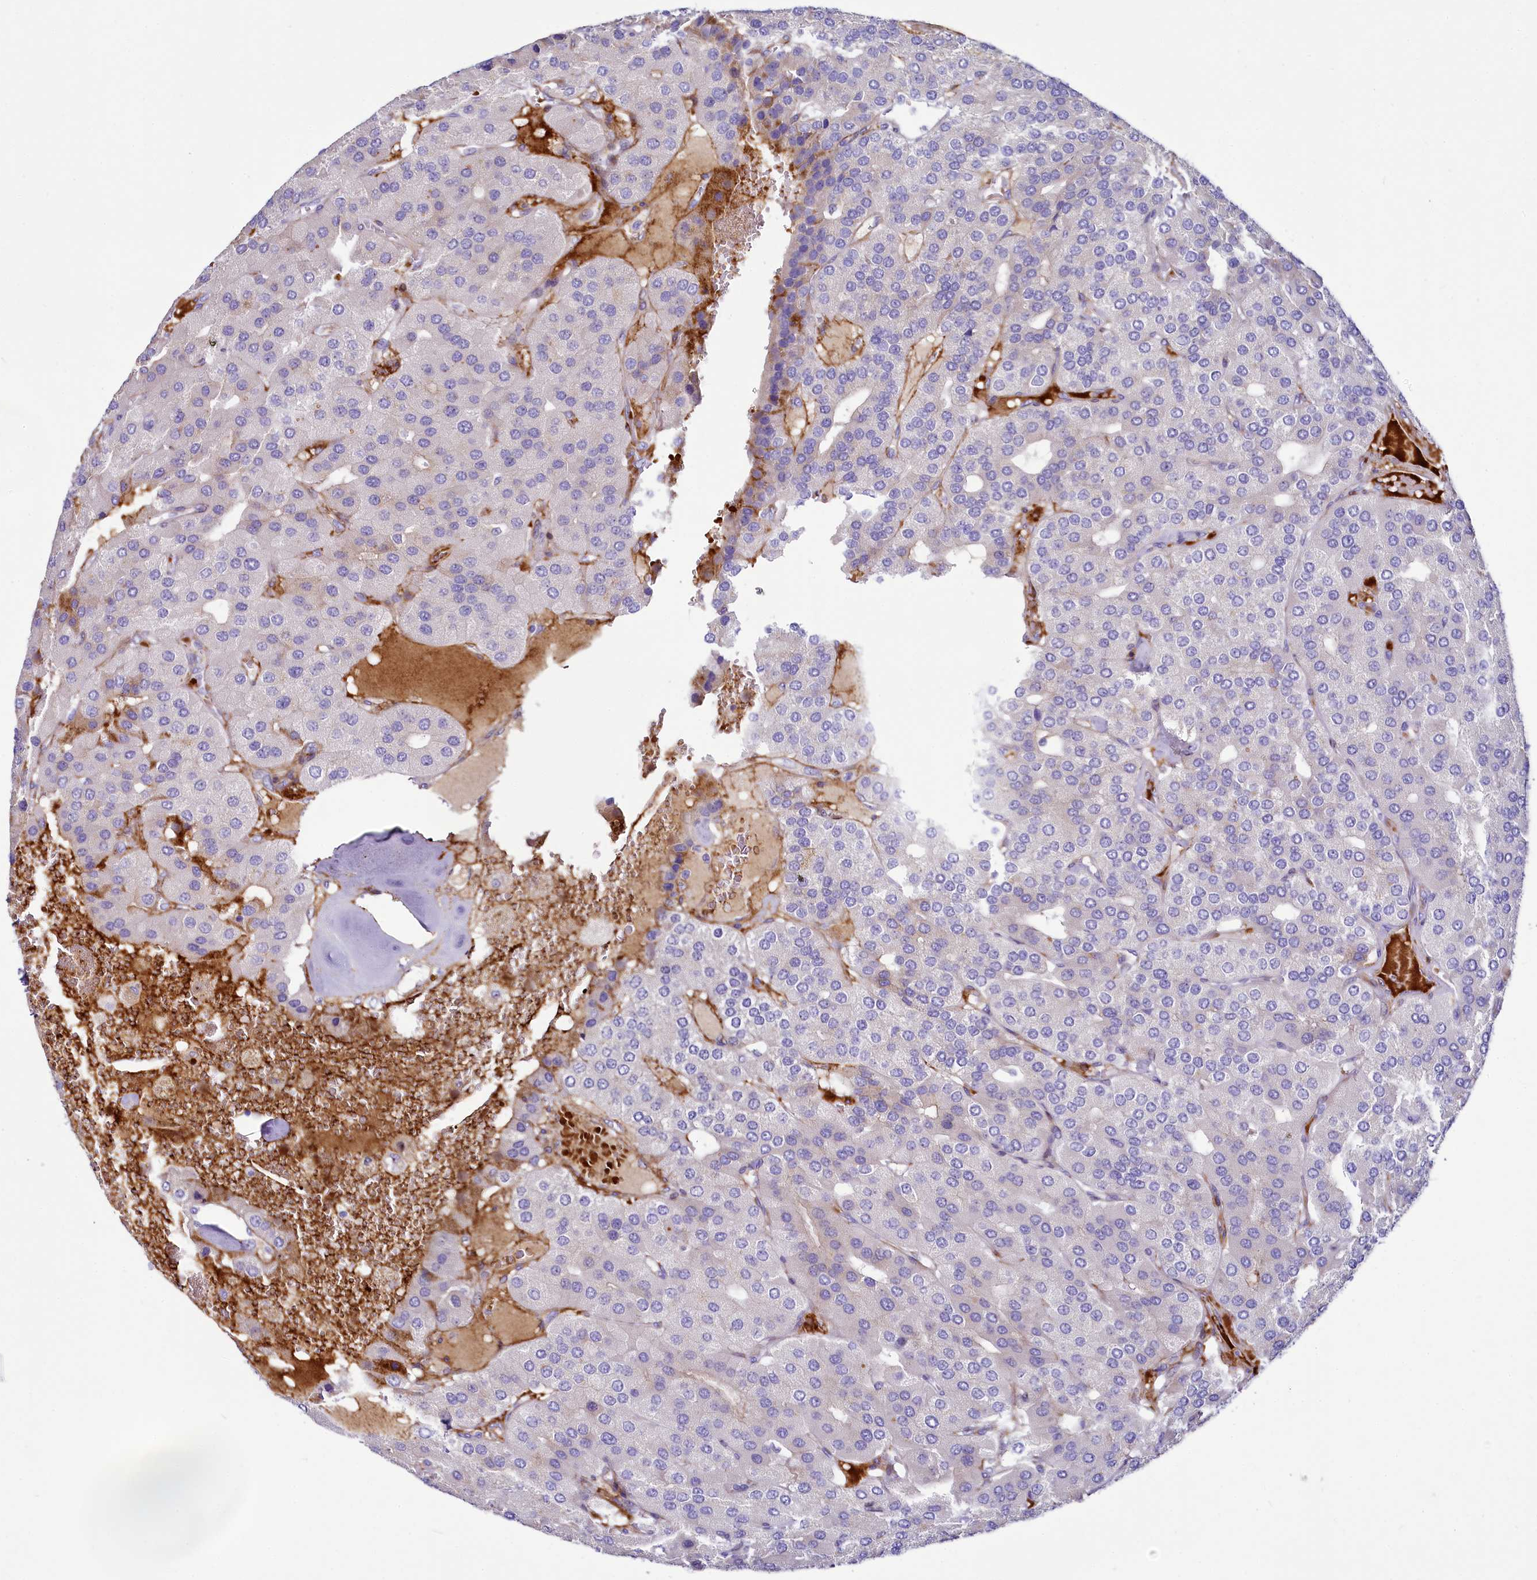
{"staining": {"intensity": "negative", "quantity": "none", "location": "none"}, "tissue": "parathyroid gland", "cell_type": "Glandular cells", "image_type": "normal", "snomed": [{"axis": "morphology", "description": "Normal tissue, NOS"}, {"axis": "morphology", "description": "Adenoma, NOS"}, {"axis": "topography", "description": "Parathyroid gland"}], "caption": "Immunohistochemistry photomicrograph of unremarkable parathyroid gland: human parathyroid gland stained with DAB (3,3'-diaminobenzidine) displays no significant protein staining in glandular cells.", "gene": "SH3TC2", "patient": {"sex": "female", "age": 86}}